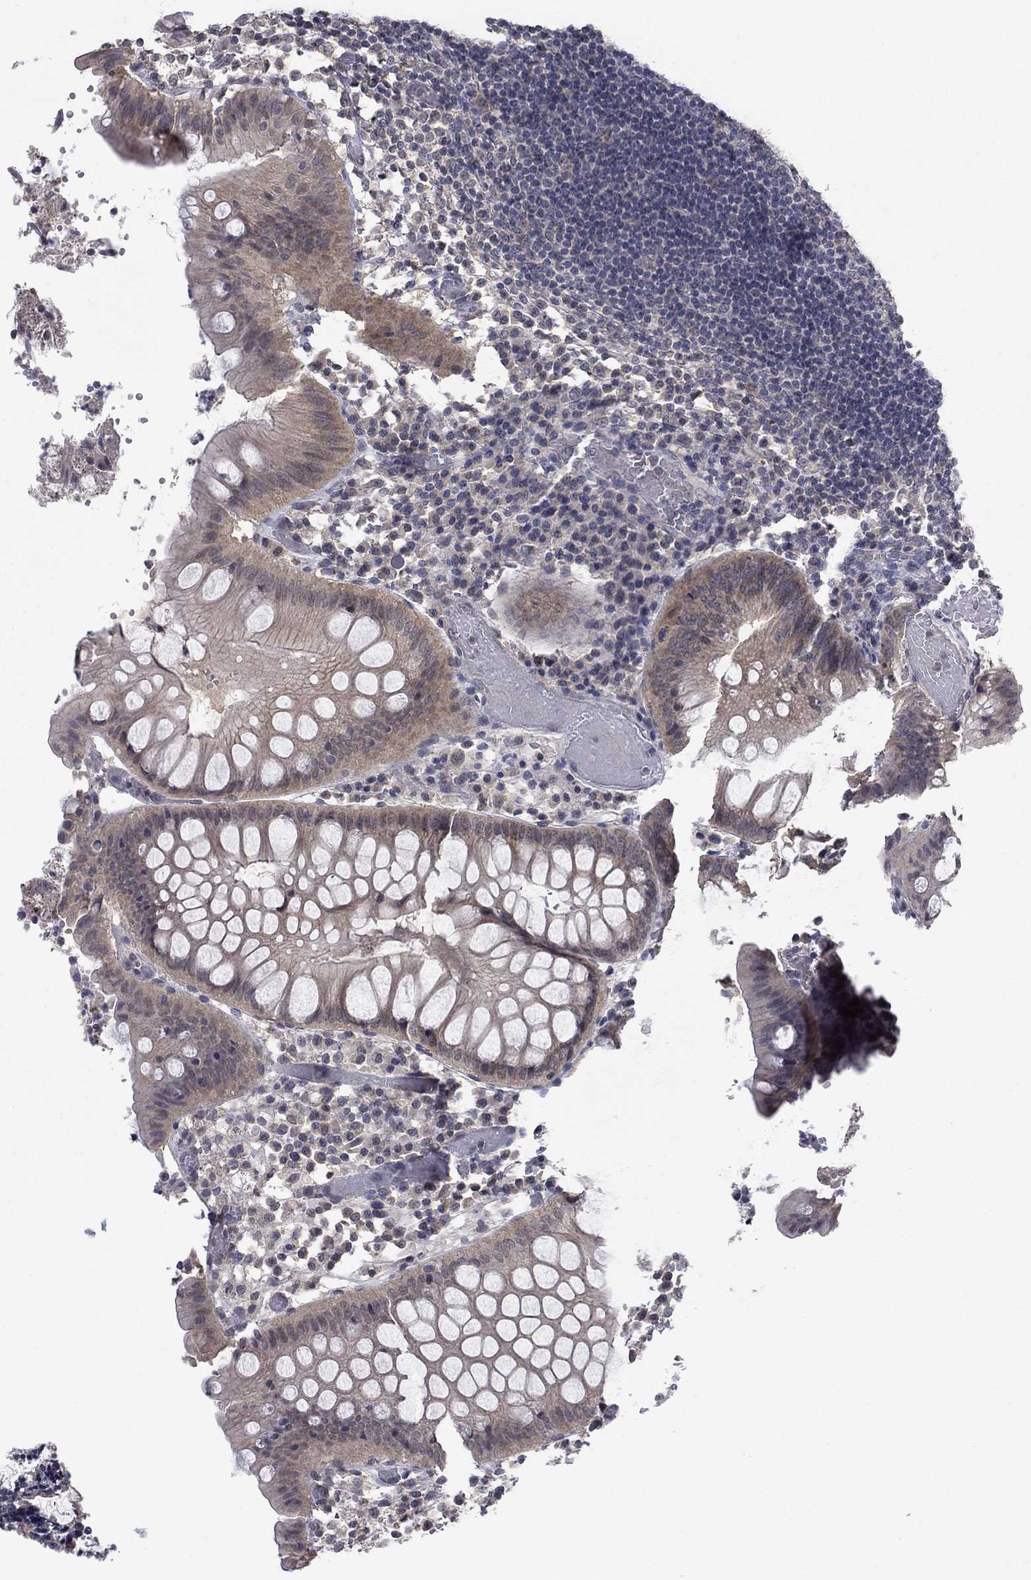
{"staining": {"intensity": "weak", "quantity": "25%-75%", "location": "cytoplasmic/membranous"}, "tissue": "appendix", "cell_type": "Glandular cells", "image_type": "normal", "snomed": [{"axis": "morphology", "description": "Normal tissue, NOS"}, {"axis": "morphology", "description": "Inflammation, NOS"}, {"axis": "topography", "description": "Appendix"}], "caption": "Benign appendix was stained to show a protein in brown. There is low levels of weak cytoplasmic/membranous staining in approximately 25%-75% of glandular cells. Immunohistochemistry (ihc) stains the protein of interest in brown and the nuclei are stained blue.", "gene": "SPATA33", "patient": {"sex": "male", "age": 16}}